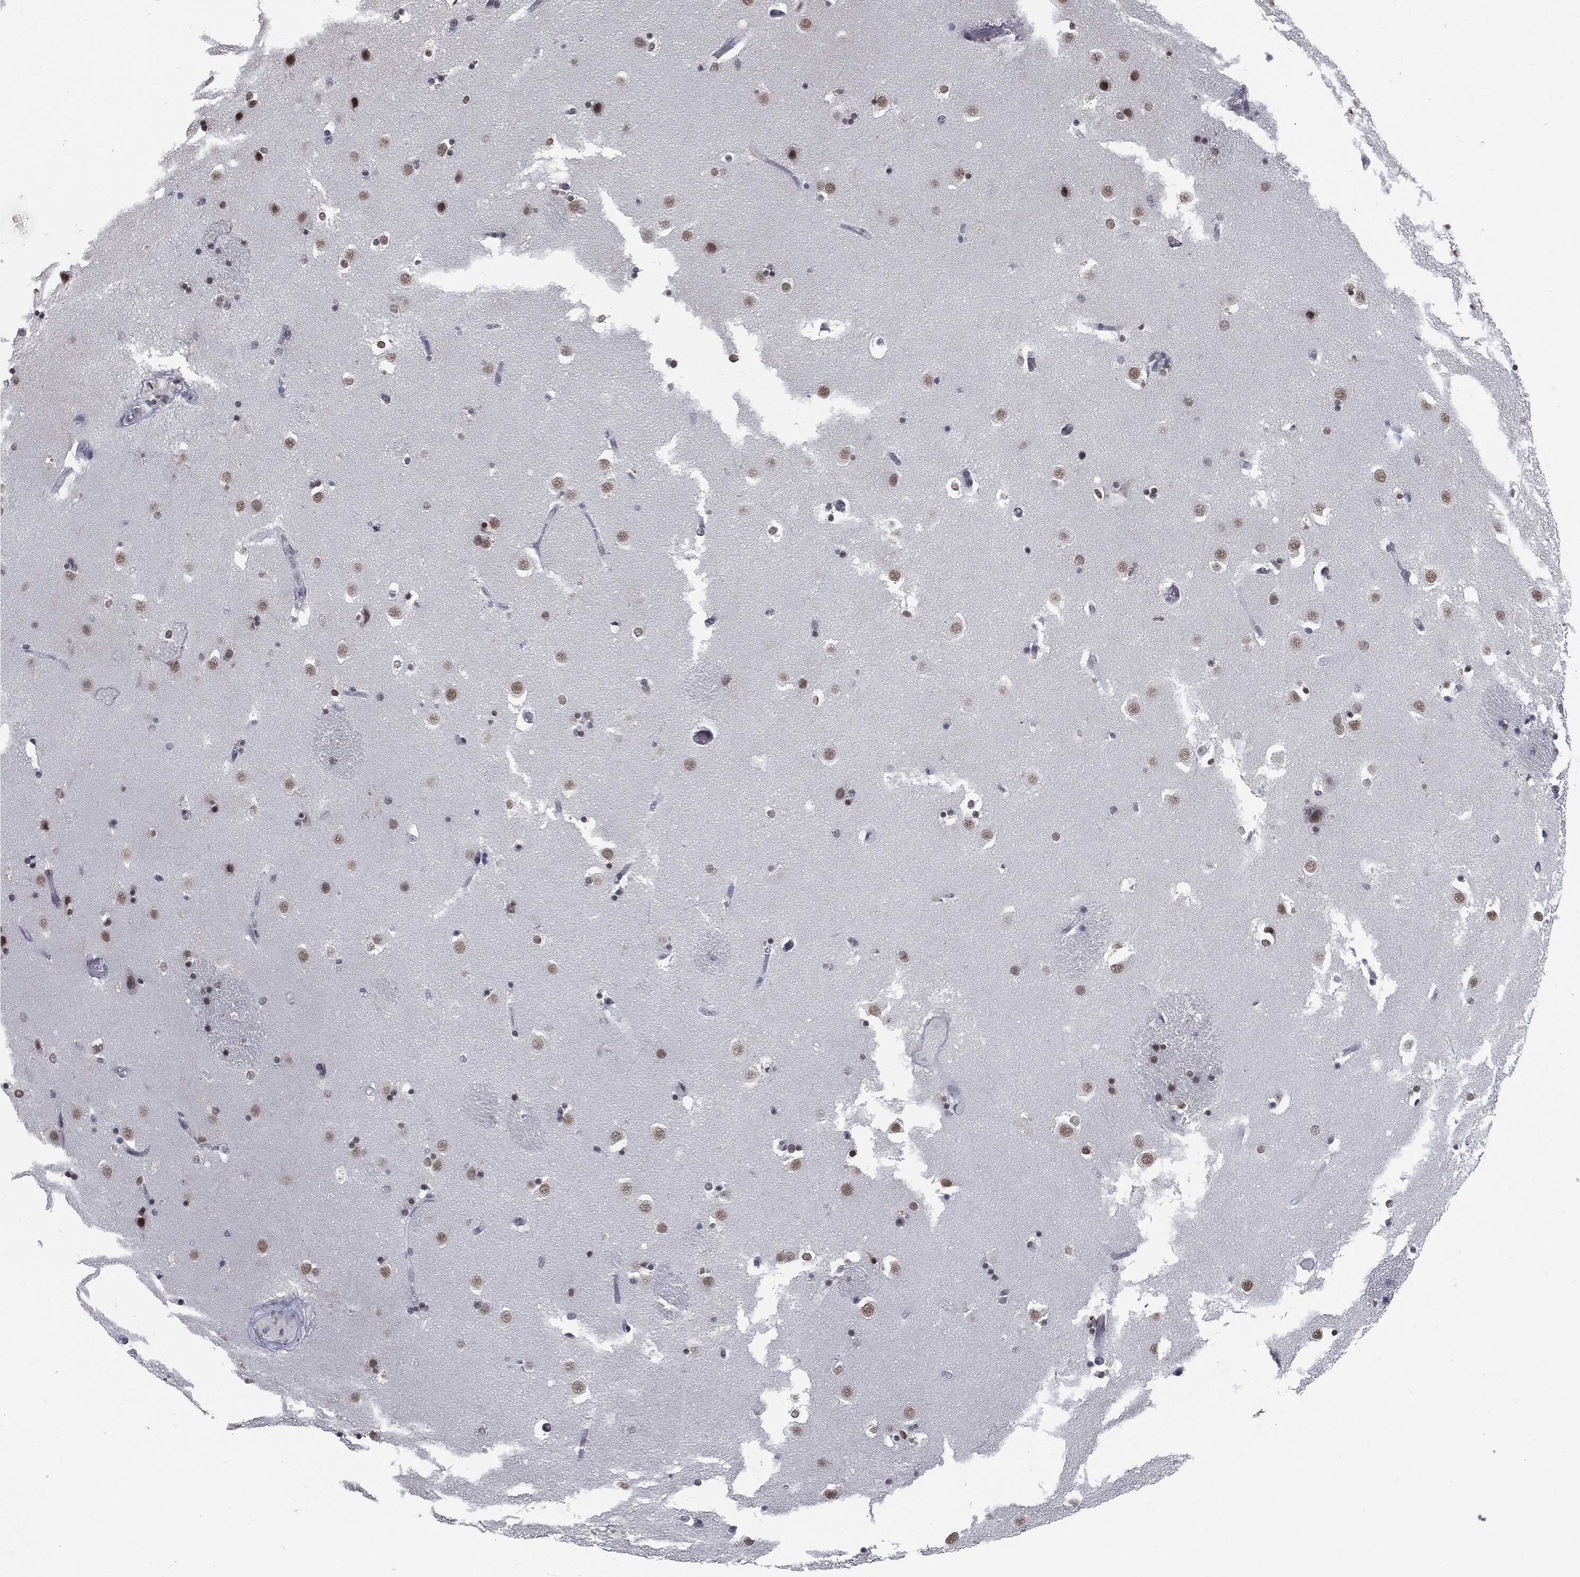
{"staining": {"intensity": "moderate", "quantity": "25%-75%", "location": "nuclear"}, "tissue": "caudate", "cell_type": "Glial cells", "image_type": "normal", "snomed": [{"axis": "morphology", "description": "Normal tissue, NOS"}, {"axis": "topography", "description": "Lateral ventricle wall"}], "caption": "The micrograph shows immunohistochemical staining of normal caudate. There is moderate nuclear positivity is identified in about 25%-75% of glial cells.", "gene": "ANXA1", "patient": {"sex": "male", "age": 51}}